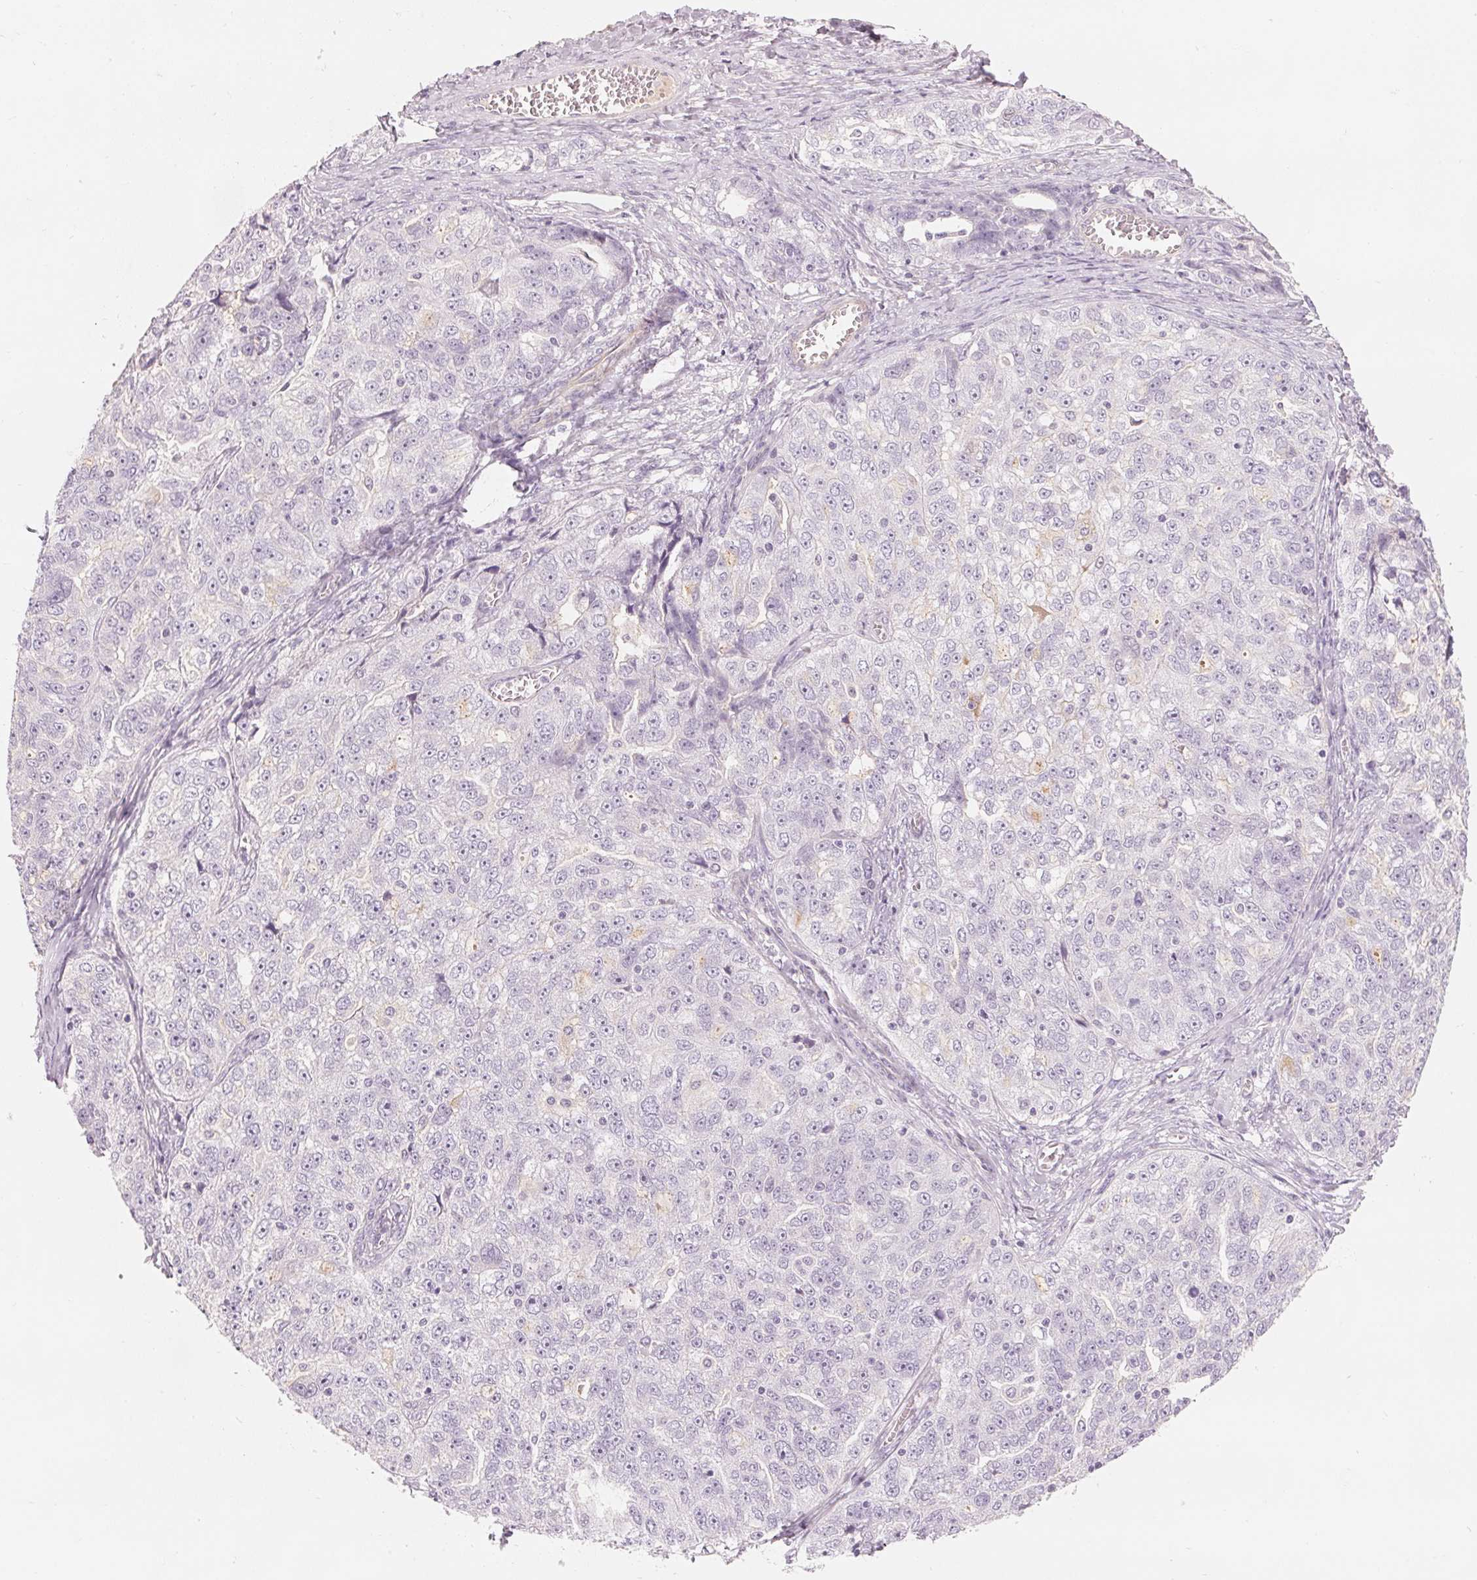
{"staining": {"intensity": "negative", "quantity": "none", "location": "none"}, "tissue": "ovarian cancer", "cell_type": "Tumor cells", "image_type": "cancer", "snomed": [{"axis": "morphology", "description": "Cystadenocarcinoma, serous, NOS"}, {"axis": "topography", "description": "Ovary"}], "caption": "This is a histopathology image of IHC staining of serous cystadenocarcinoma (ovarian), which shows no positivity in tumor cells. (Stains: DAB (3,3'-diaminobenzidine) immunohistochemistry with hematoxylin counter stain, Microscopy: brightfield microscopy at high magnification).", "gene": "CFHR2", "patient": {"sex": "female", "age": 51}}